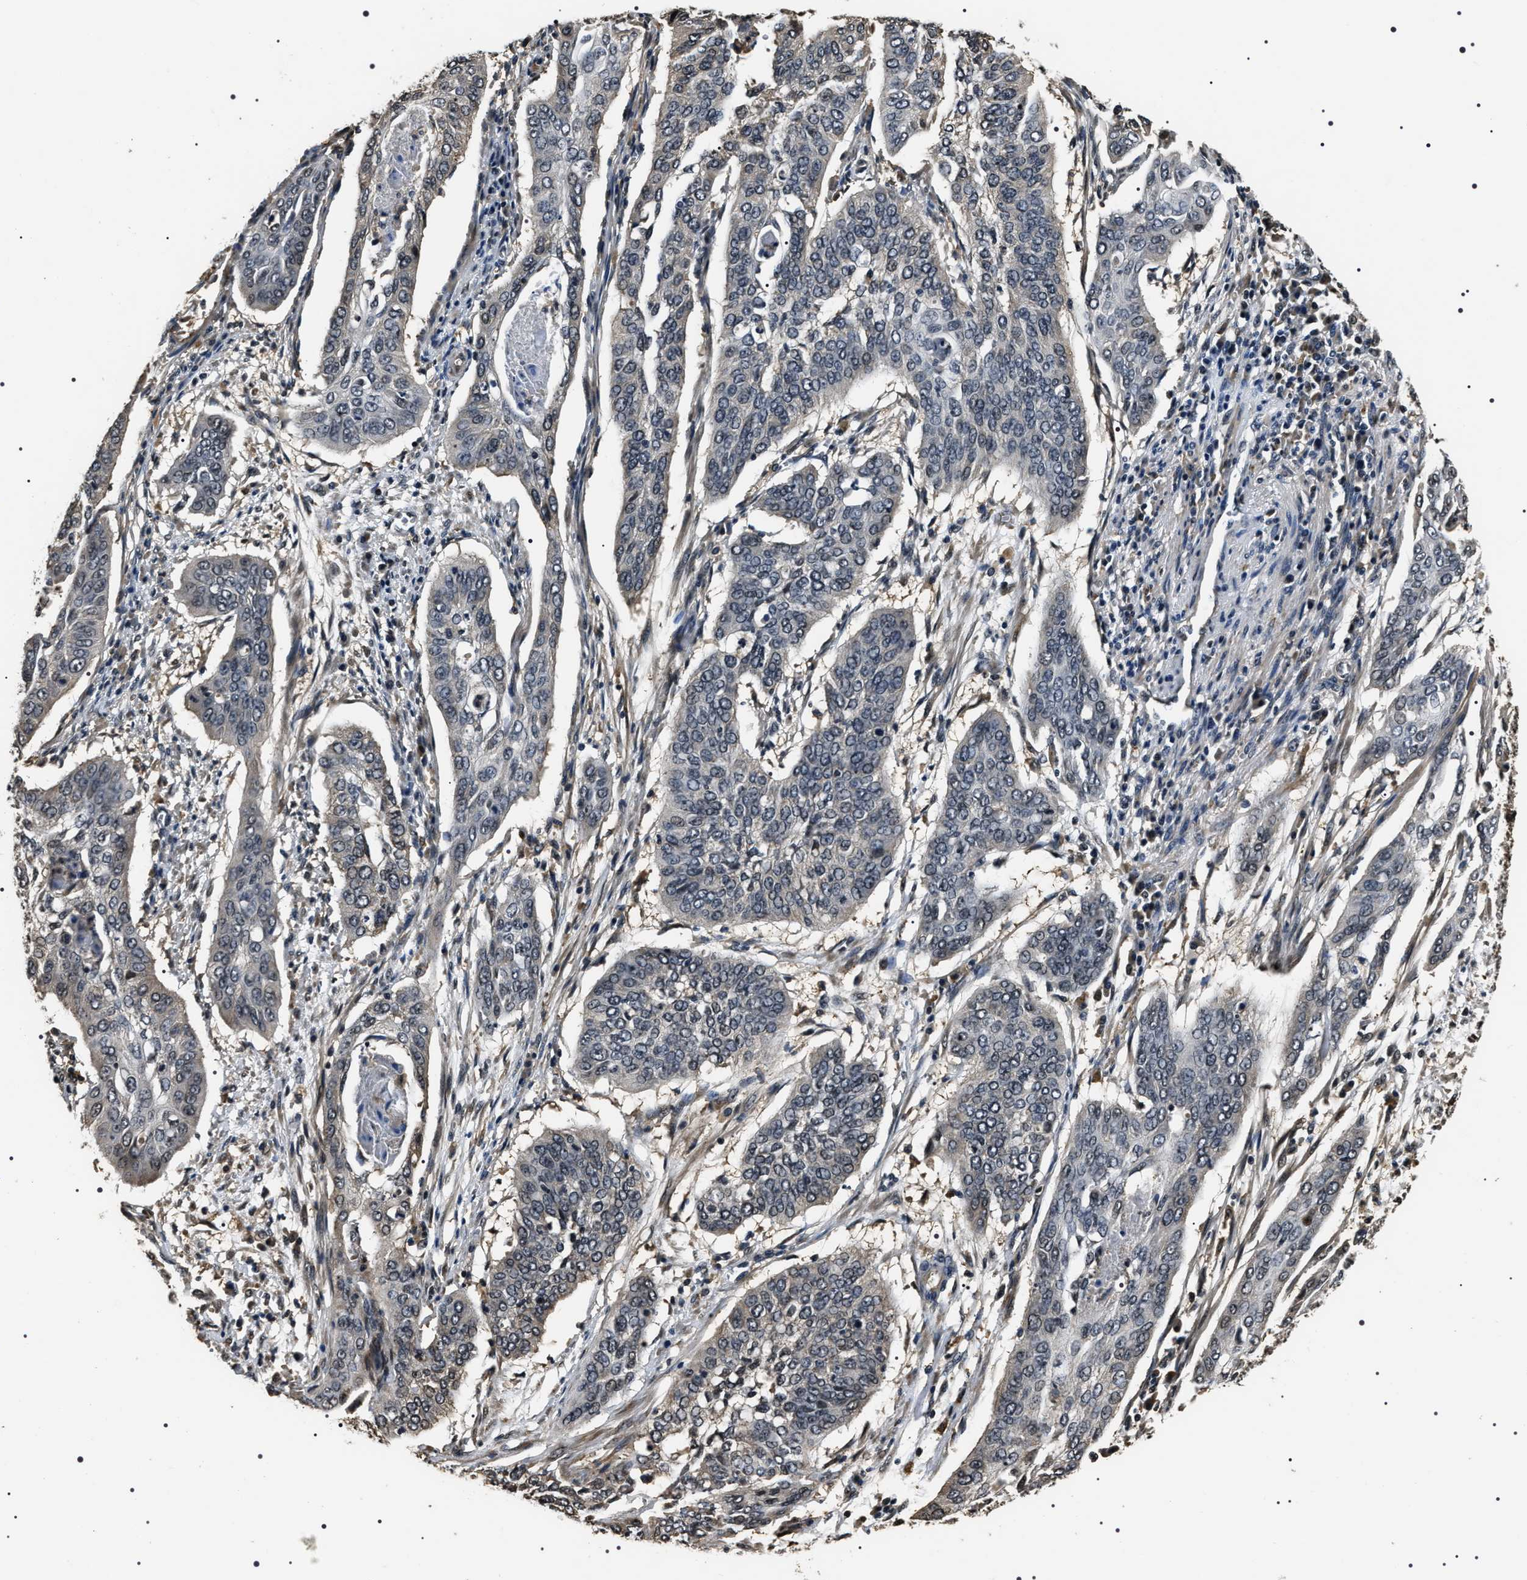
{"staining": {"intensity": "weak", "quantity": "<25%", "location": "cytoplasmic/membranous"}, "tissue": "cervical cancer", "cell_type": "Tumor cells", "image_type": "cancer", "snomed": [{"axis": "morphology", "description": "Squamous cell carcinoma, NOS"}, {"axis": "topography", "description": "Cervix"}], "caption": "IHC micrograph of neoplastic tissue: cervical cancer stained with DAB demonstrates no significant protein positivity in tumor cells. Nuclei are stained in blue.", "gene": "ARHGAP22", "patient": {"sex": "female", "age": 39}}